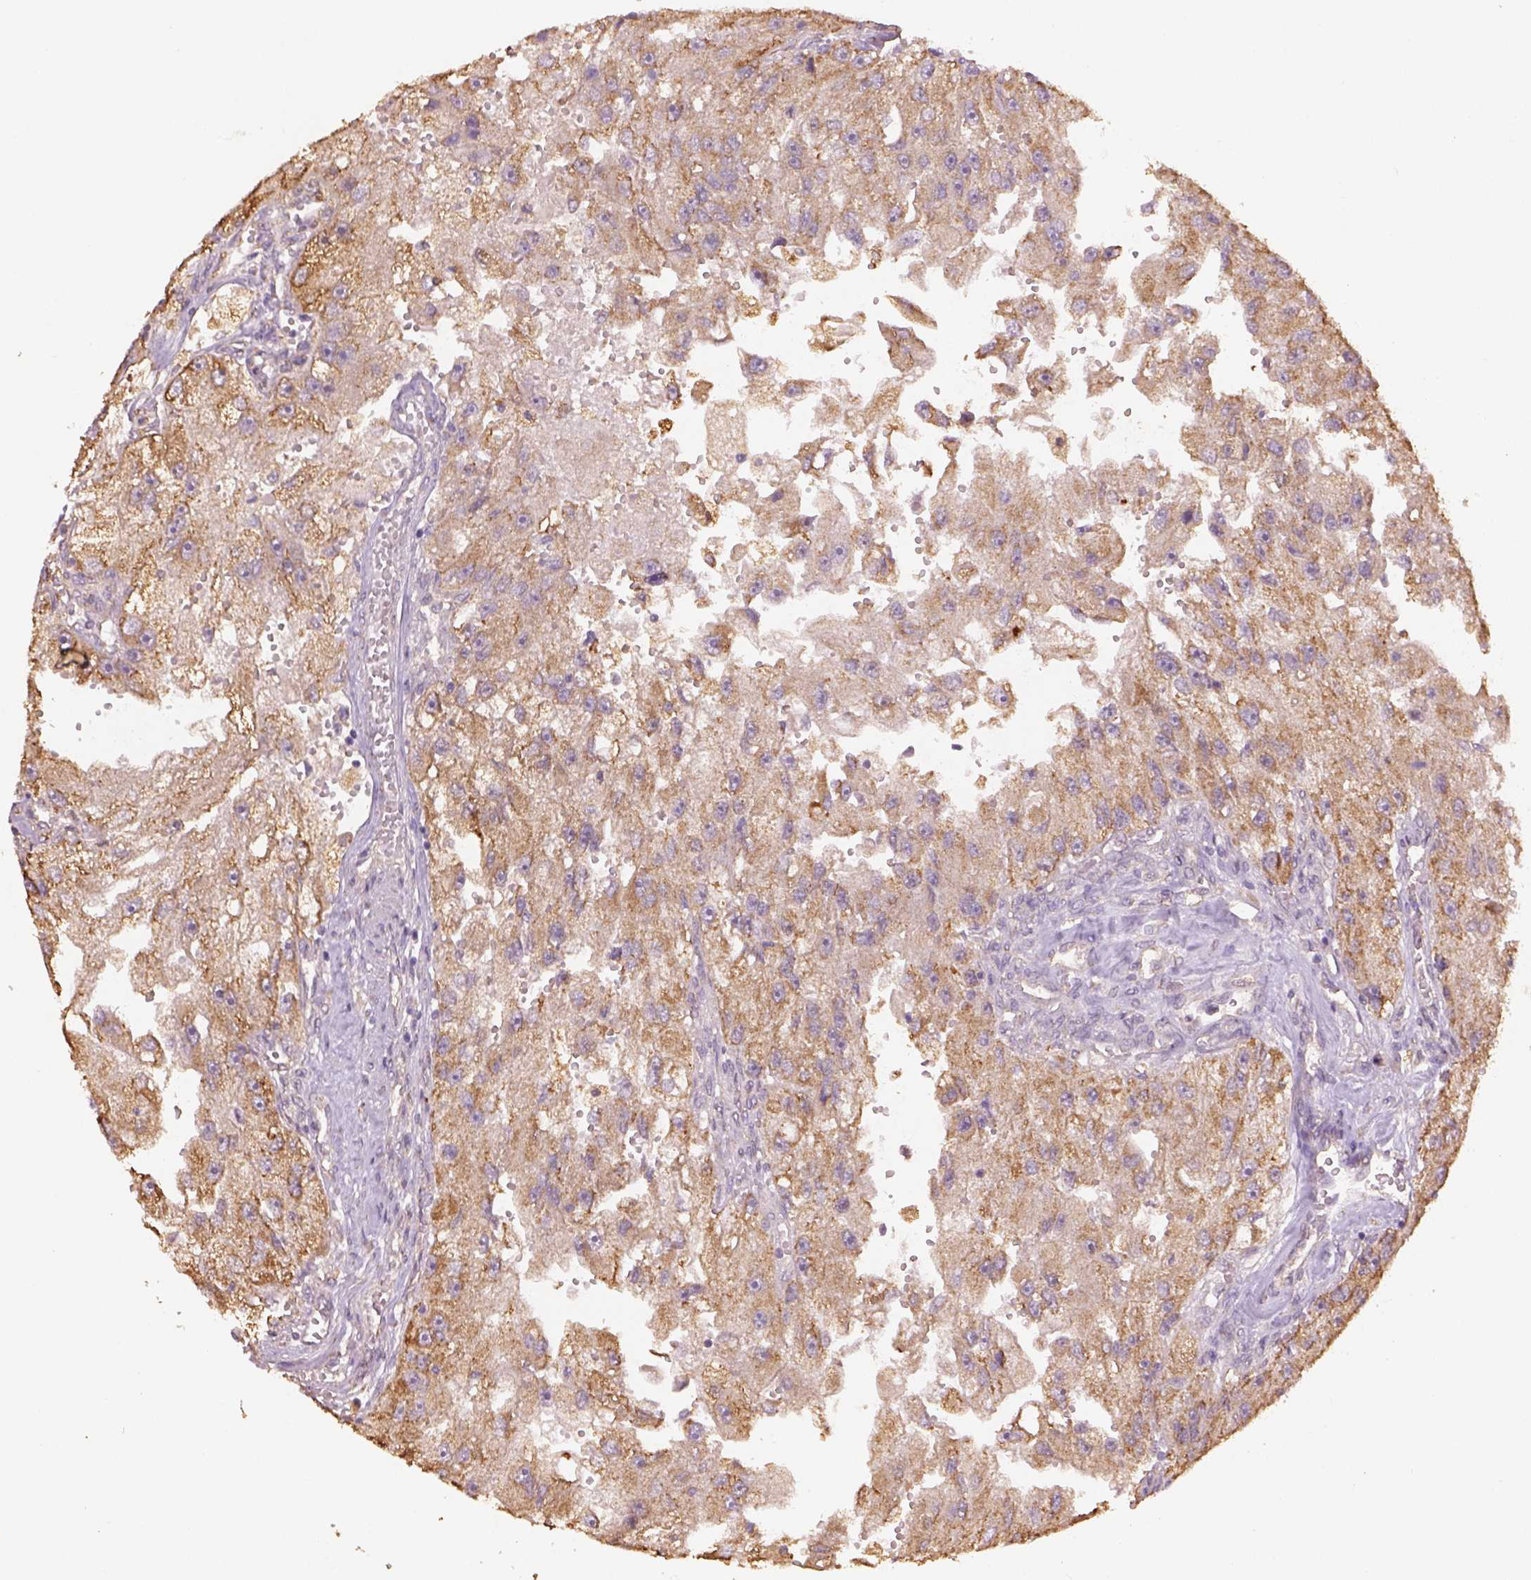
{"staining": {"intensity": "moderate", "quantity": ">75%", "location": "cytoplasmic/membranous"}, "tissue": "renal cancer", "cell_type": "Tumor cells", "image_type": "cancer", "snomed": [{"axis": "morphology", "description": "Adenocarcinoma, NOS"}, {"axis": "topography", "description": "Kidney"}], "caption": "Moderate cytoplasmic/membranous positivity for a protein is seen in about >75% of tumor cells of renal adenocarcinoma using immunohistochemistry (IHC).", "gene": "AP2B1", "patient": {"sex": "male", "age": 63}}